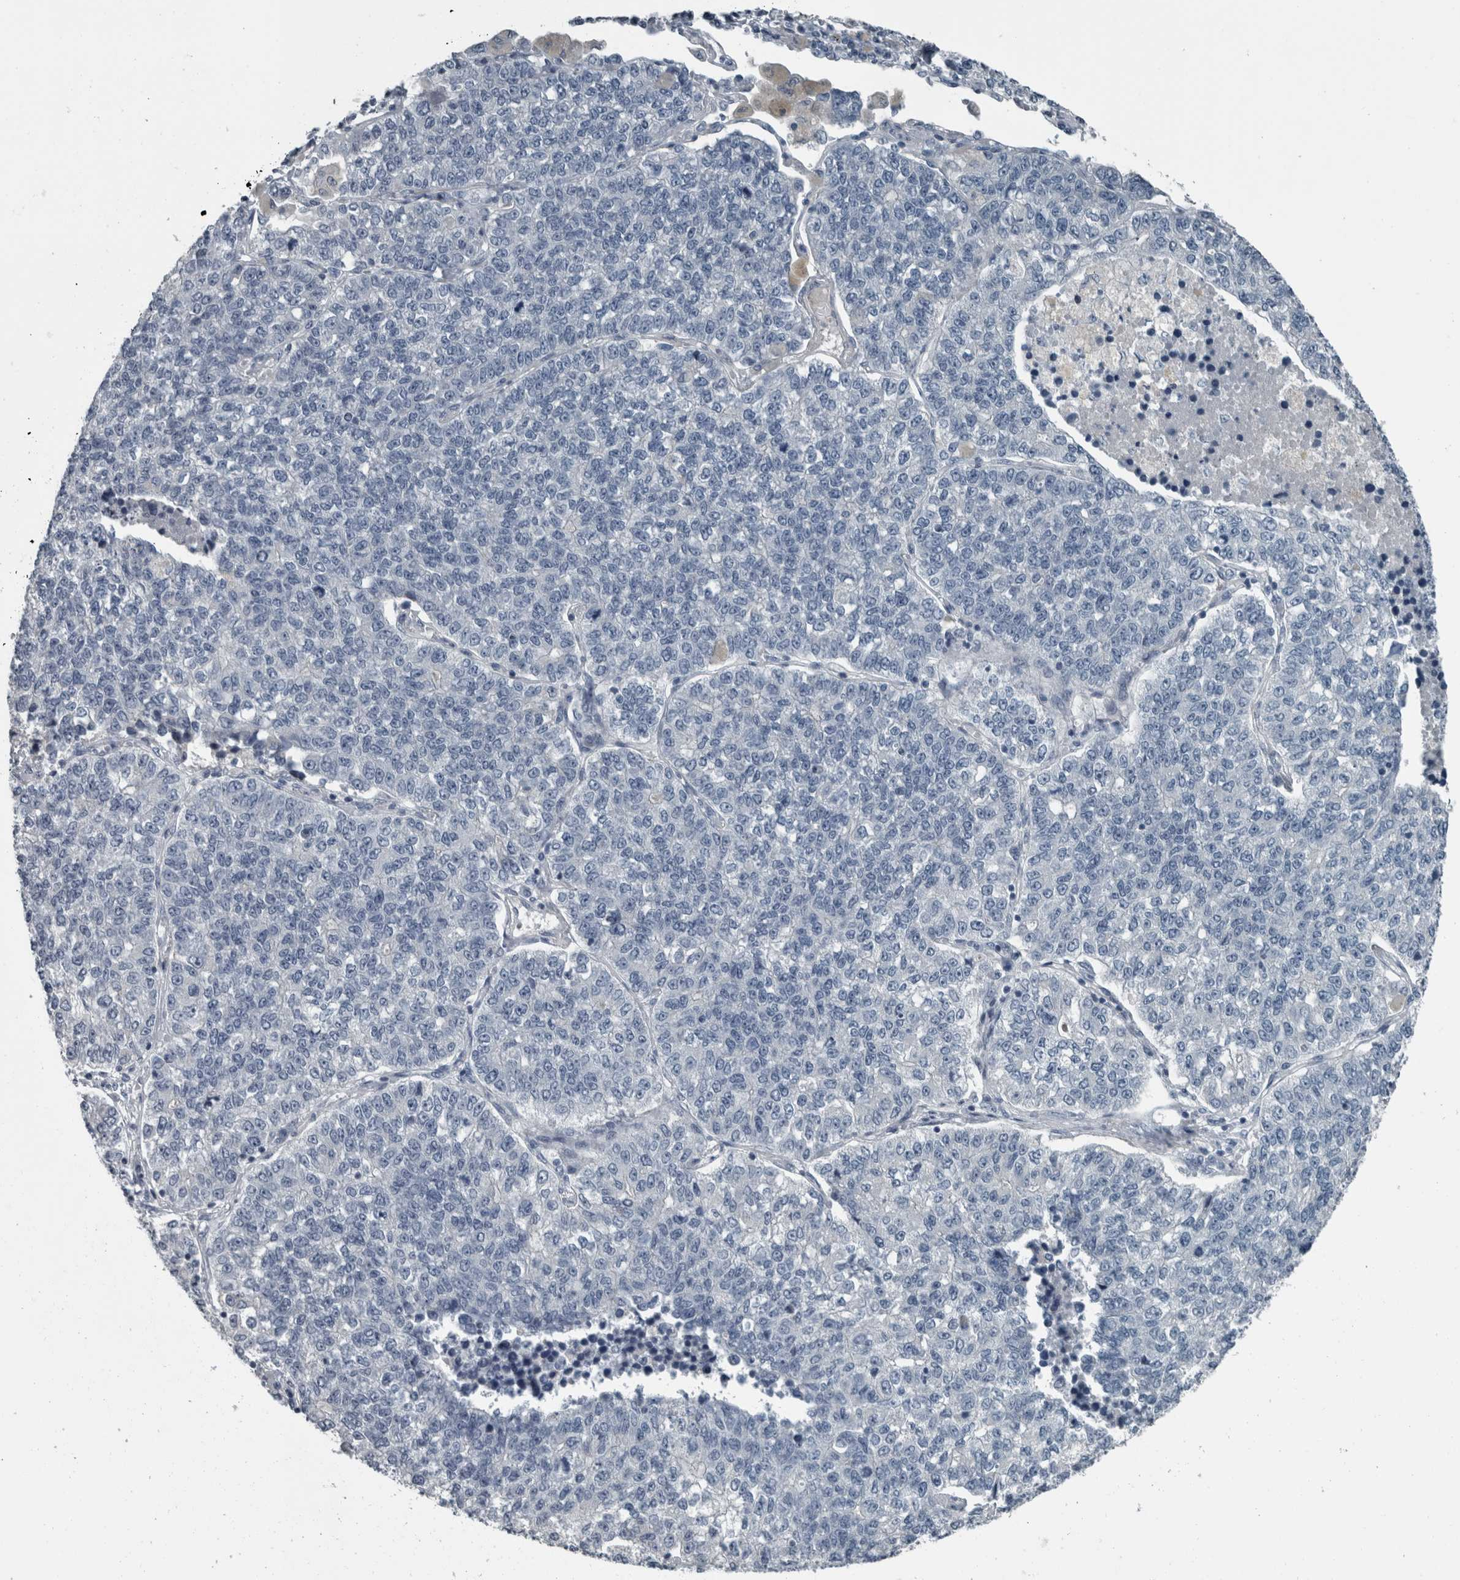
{"staining": {"intensity": "negative", "quantity": "none", "location": "none"}, "tissue": "lung cancer", "cell_type": "Tumor cells", "image_type": "cancer", "snomed": [{"axis": "morphology", "description": "Adenocarcinoma, NOS"}, {"axis": "topography", "description": "Lung"}], "caption": "A high-resolution image shows immunohistochemistry (IHC) staining of lung cancer (adenocarcinoma), which exhibits no significant expression in tumor cells. (Stains: DAB (3,3'-diaminobenzidine) immunohistochemistry with hematoxylin counter stain, Microscopy: brightfield microscopy at high magnification).", "gene": "KRT20", "patient": {"sex": "male", "age": 49}}